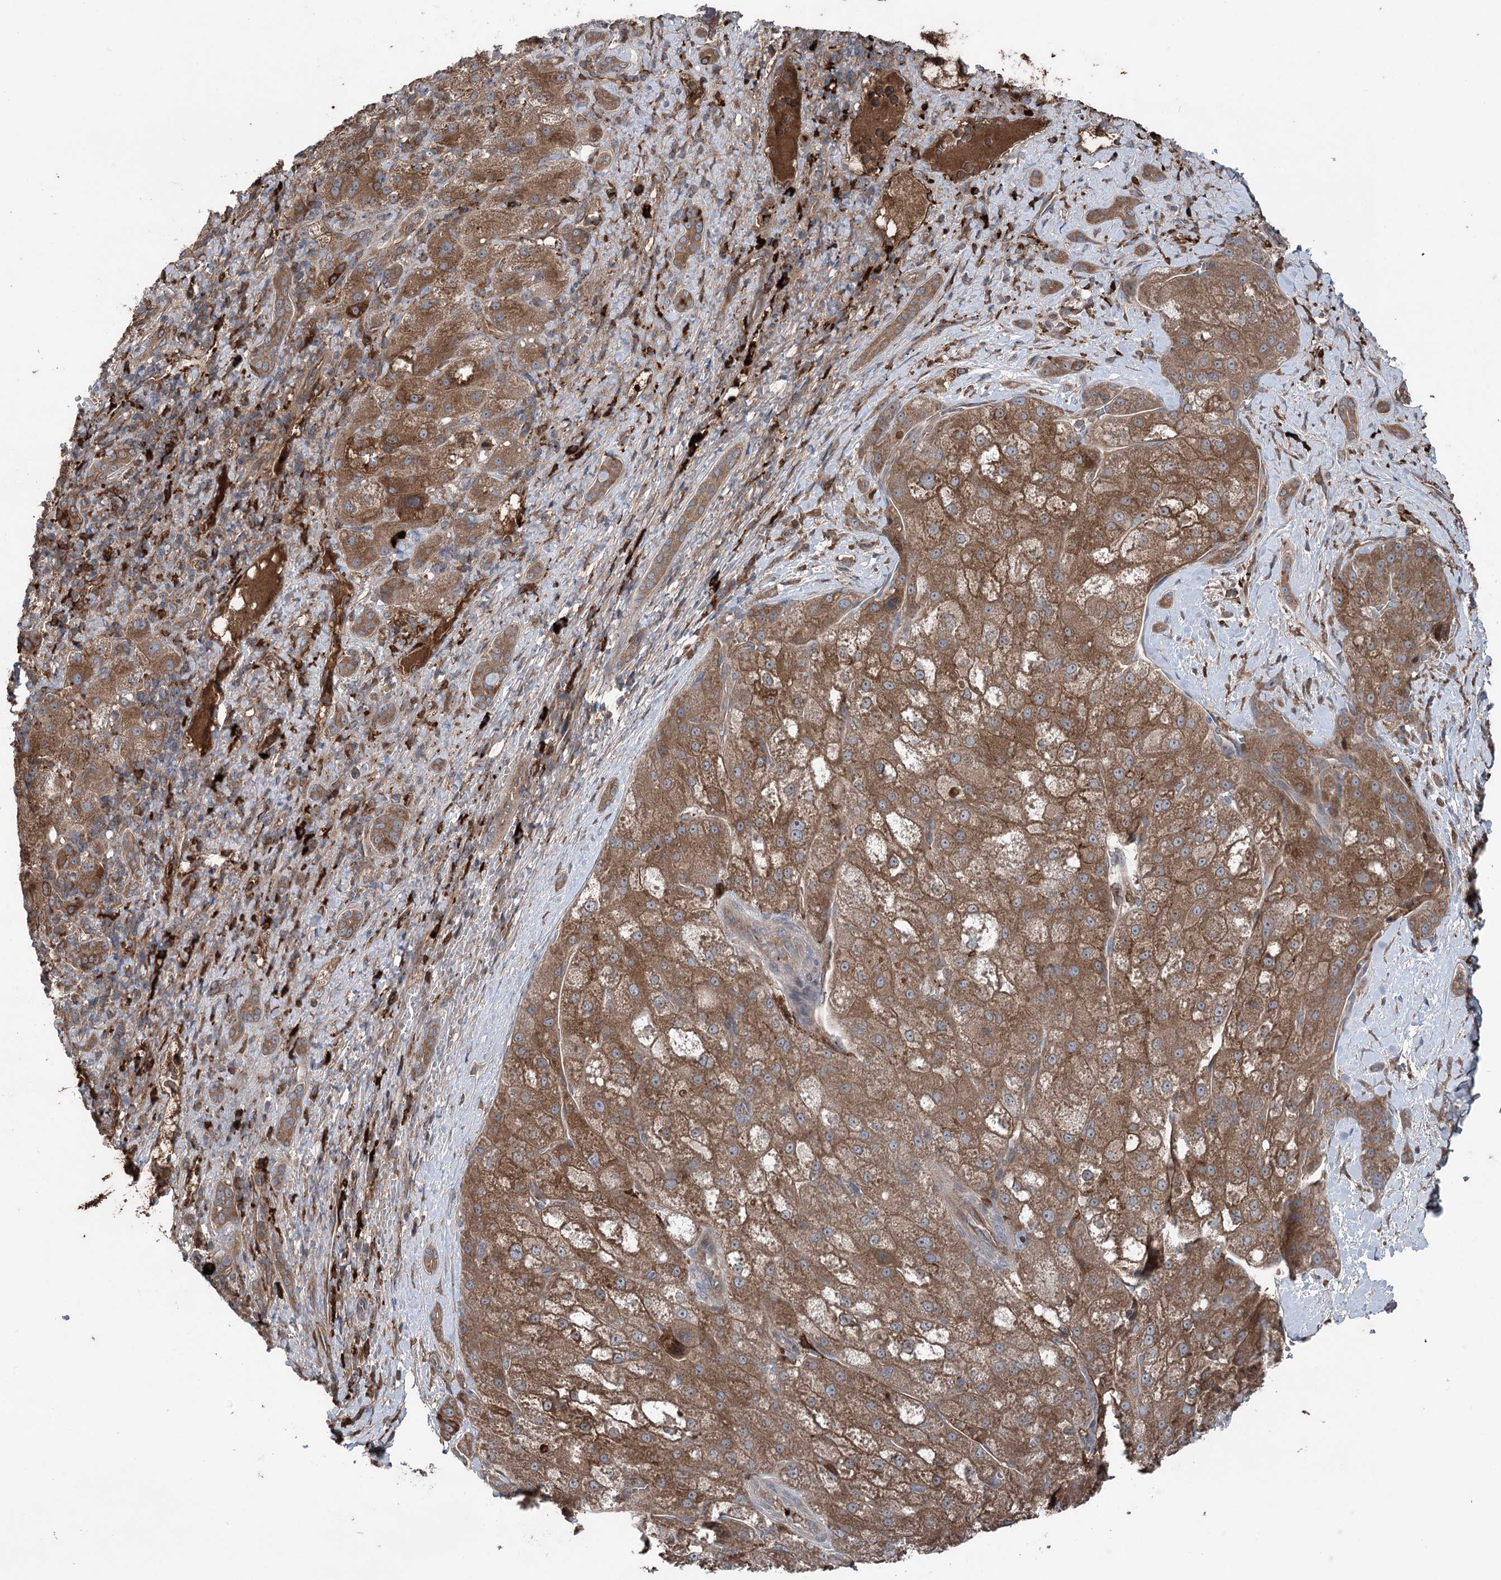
{"staining": {"intensity": "moderate", "quantity": ">75%", "location": "cytoplasmic/membranous"}, "tissue": "liver cancer", "cell_type": "Tumor cells", "image_type": "cancer", "snomed": [{"axis": "morphology", "description": "Normal tissue, NOS"}, {"axis": "morphology", "description": "Carcinoma, Hepatocellular, NOS"}, {"axis": "topography", "description": "Liver"}], "caption": "Tumor cells reveal medium levels of moderate cytoplasmic/membranous positivity in approximately >75% of cells in human liver cancer (hepatocellular carcinoma).", "gene": "PPP1R21", "patient": {"sex": "male", "age": 57}}